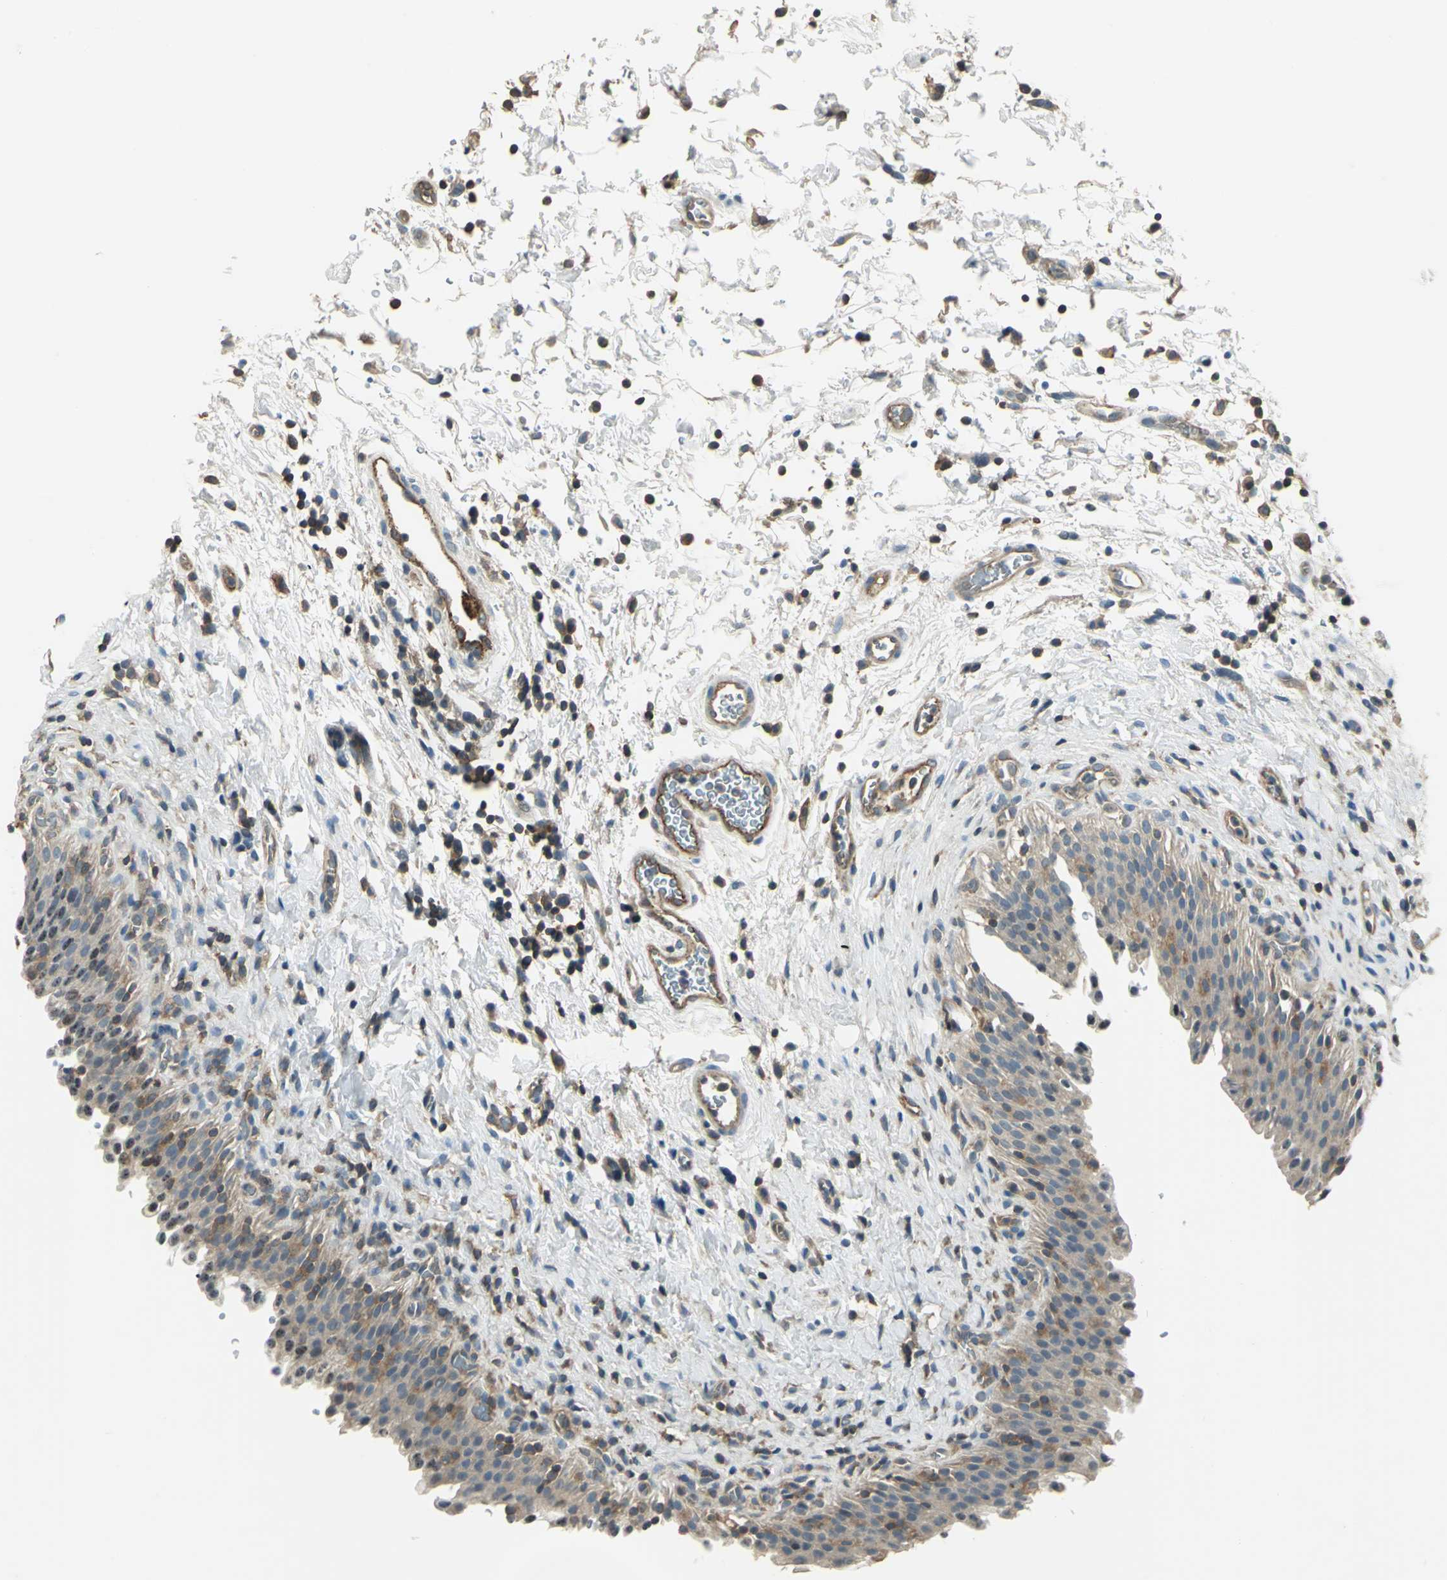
{"staining": {"intensity": "moderate", "quantity": ">75%", "location": "cytoplasmic/membranous"}, "tissue": "urinary bladder", "cell_type": "Urothelial cells", "image_type": "normal", "snomed": [{"axis": "morphology", "description": "Normal tissue, NOS"}, {"axis": "topography", "description": "Urinary bladder"}], "caption": "Brown immunohistochemical staining in unremarkable urinary bladder exhibits moderate cytoplasmic/membranous staining in about >75% of urothelial cells. (Brightfield microscopy of DAB IHC at high magnification).", "gene": "RAPGEF1", "patient": {"sex": "male", "age": 51}}